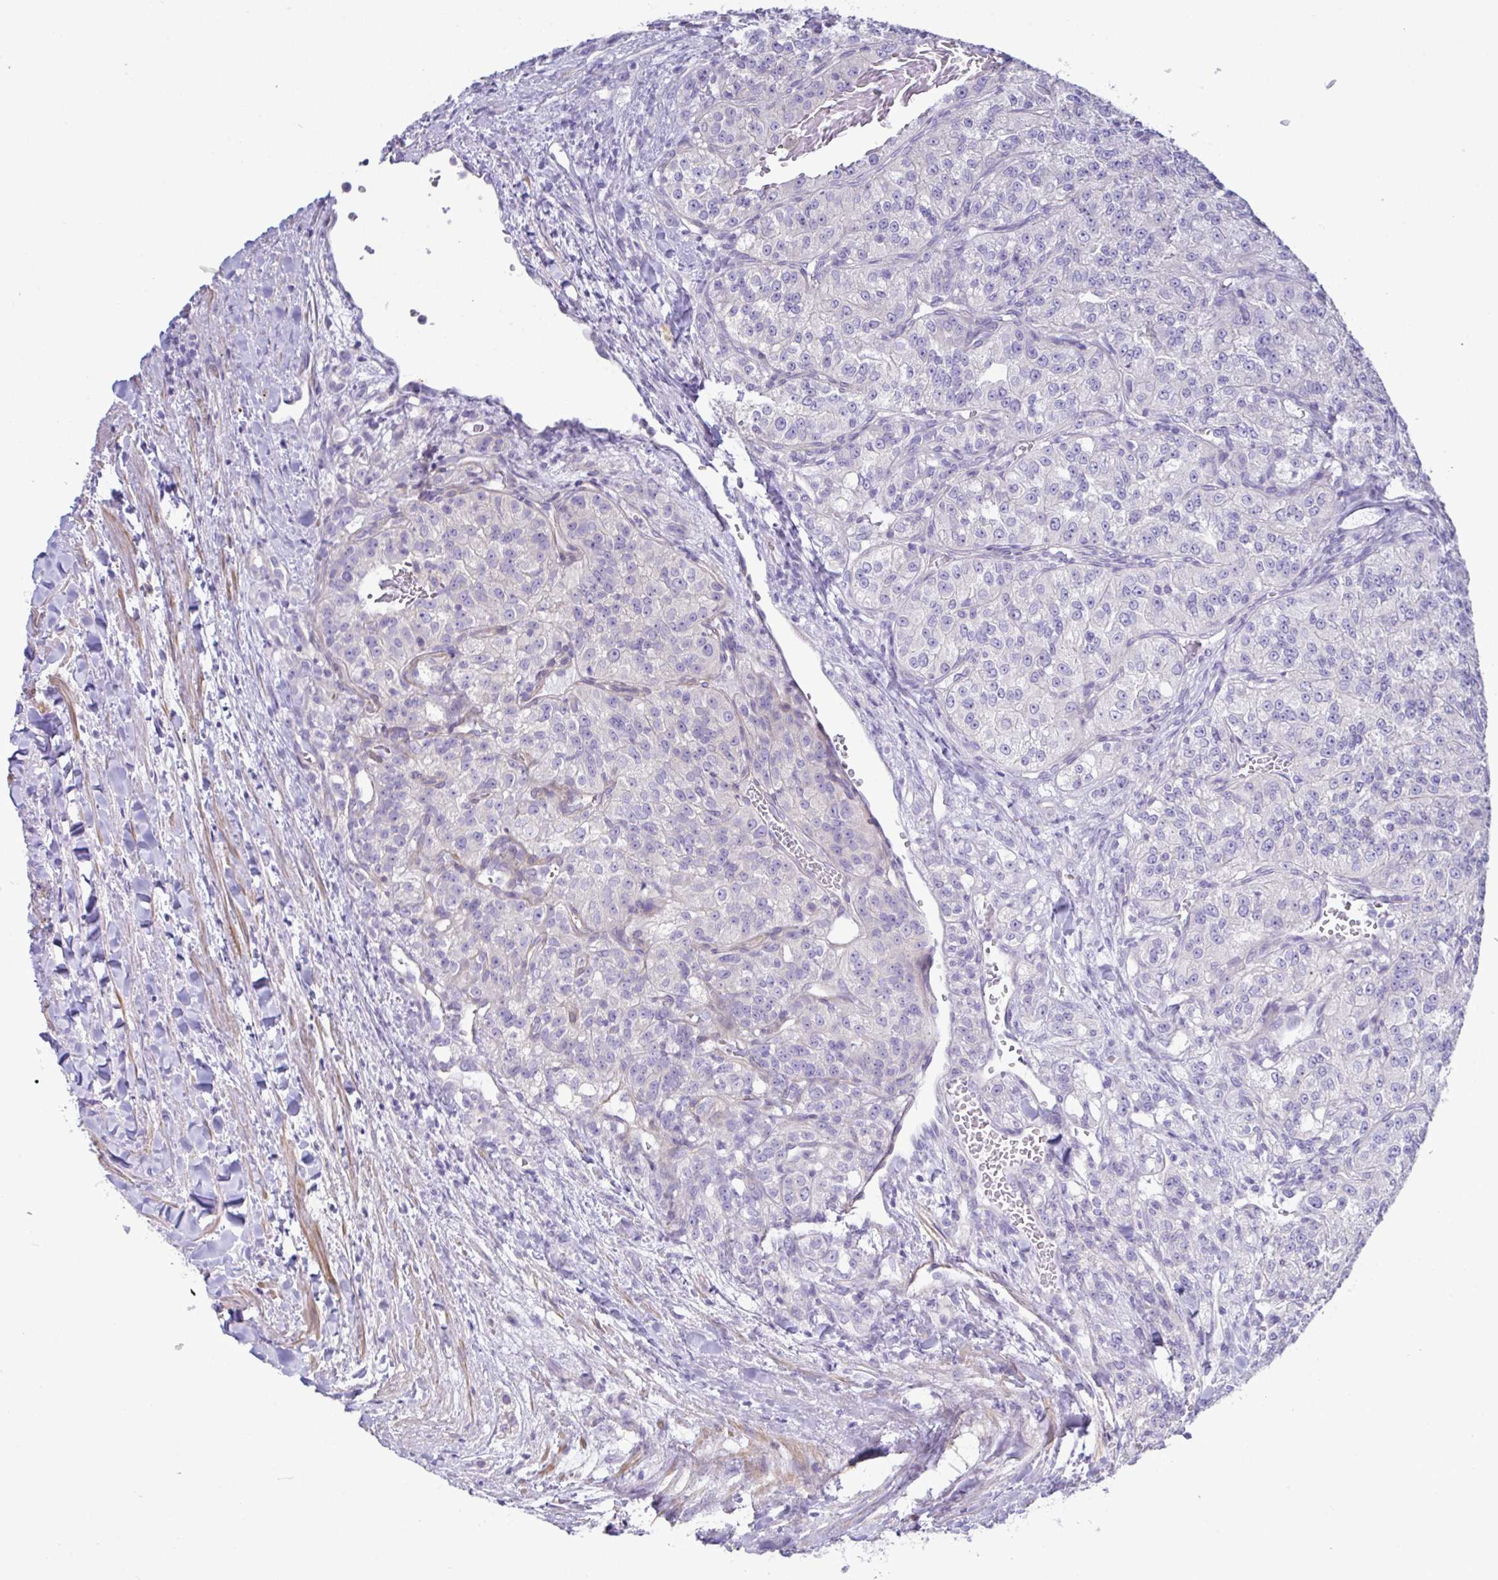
{"staining": {"intensity": "negative", "quantity": "none", "location": "none"}, "tissue": "renal cancer", "cell_type": "Tumor cells", "image_type": "cancer", "snomed": [{"axis": "morphology", "description": "Adenocarcinoma, NOS"}, {"axis": "topography", "description": "Kidney"}], "caption": "High power microscopy photomicrograph of an immunohistochemistry (IHC) histopathology image of renal adenocarcinoma, revealing no significant positivity in tumor cells. (Brightfield microscopy of DAB immunohistochemistry (IHC) at high magnification).", "gene": "MED11", "patient": {"sex": "female", "age": 63}}